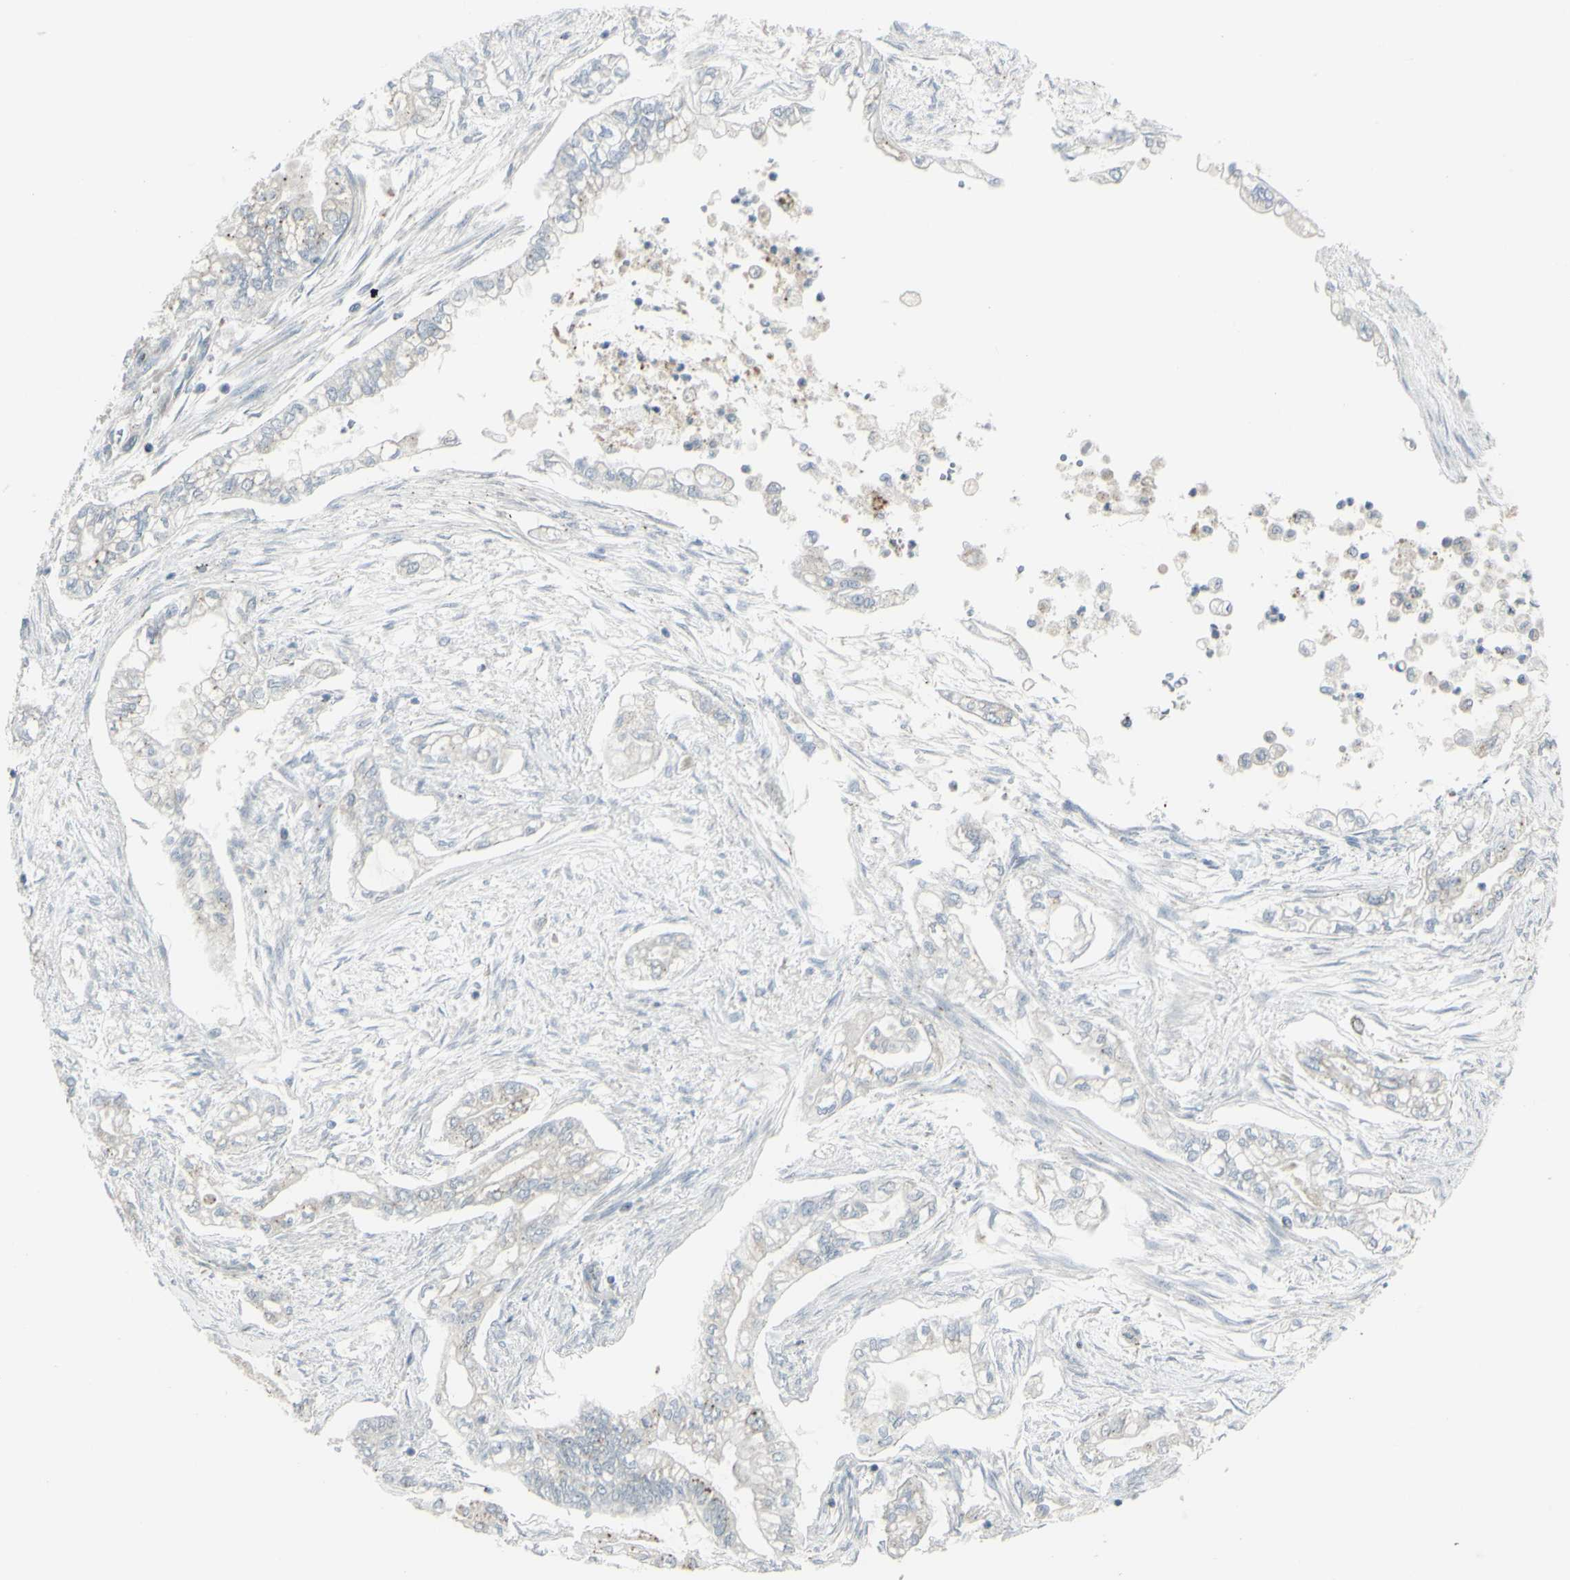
{"staining": {"intensity": "moderate", "quantity": "<25%", "location": "cytoplasmic/membranous"}, "tissue": "pancreatic cancer", "cell_type": "Tumor cells", "image_type": "cancer", "snomed": [{"axis": "morphology", "description": "Normal tissue, NOS"}, {"axis": "topography", "description": "Pancreas"}], "caption": "Pancreatic cancer stained with a brown dye reveals moderate cytoplasmic/membranous positive positivity in about <25% of tumor cells.", "gene": "GALNT6", "patient": {"sex": "male", "age": 42}}